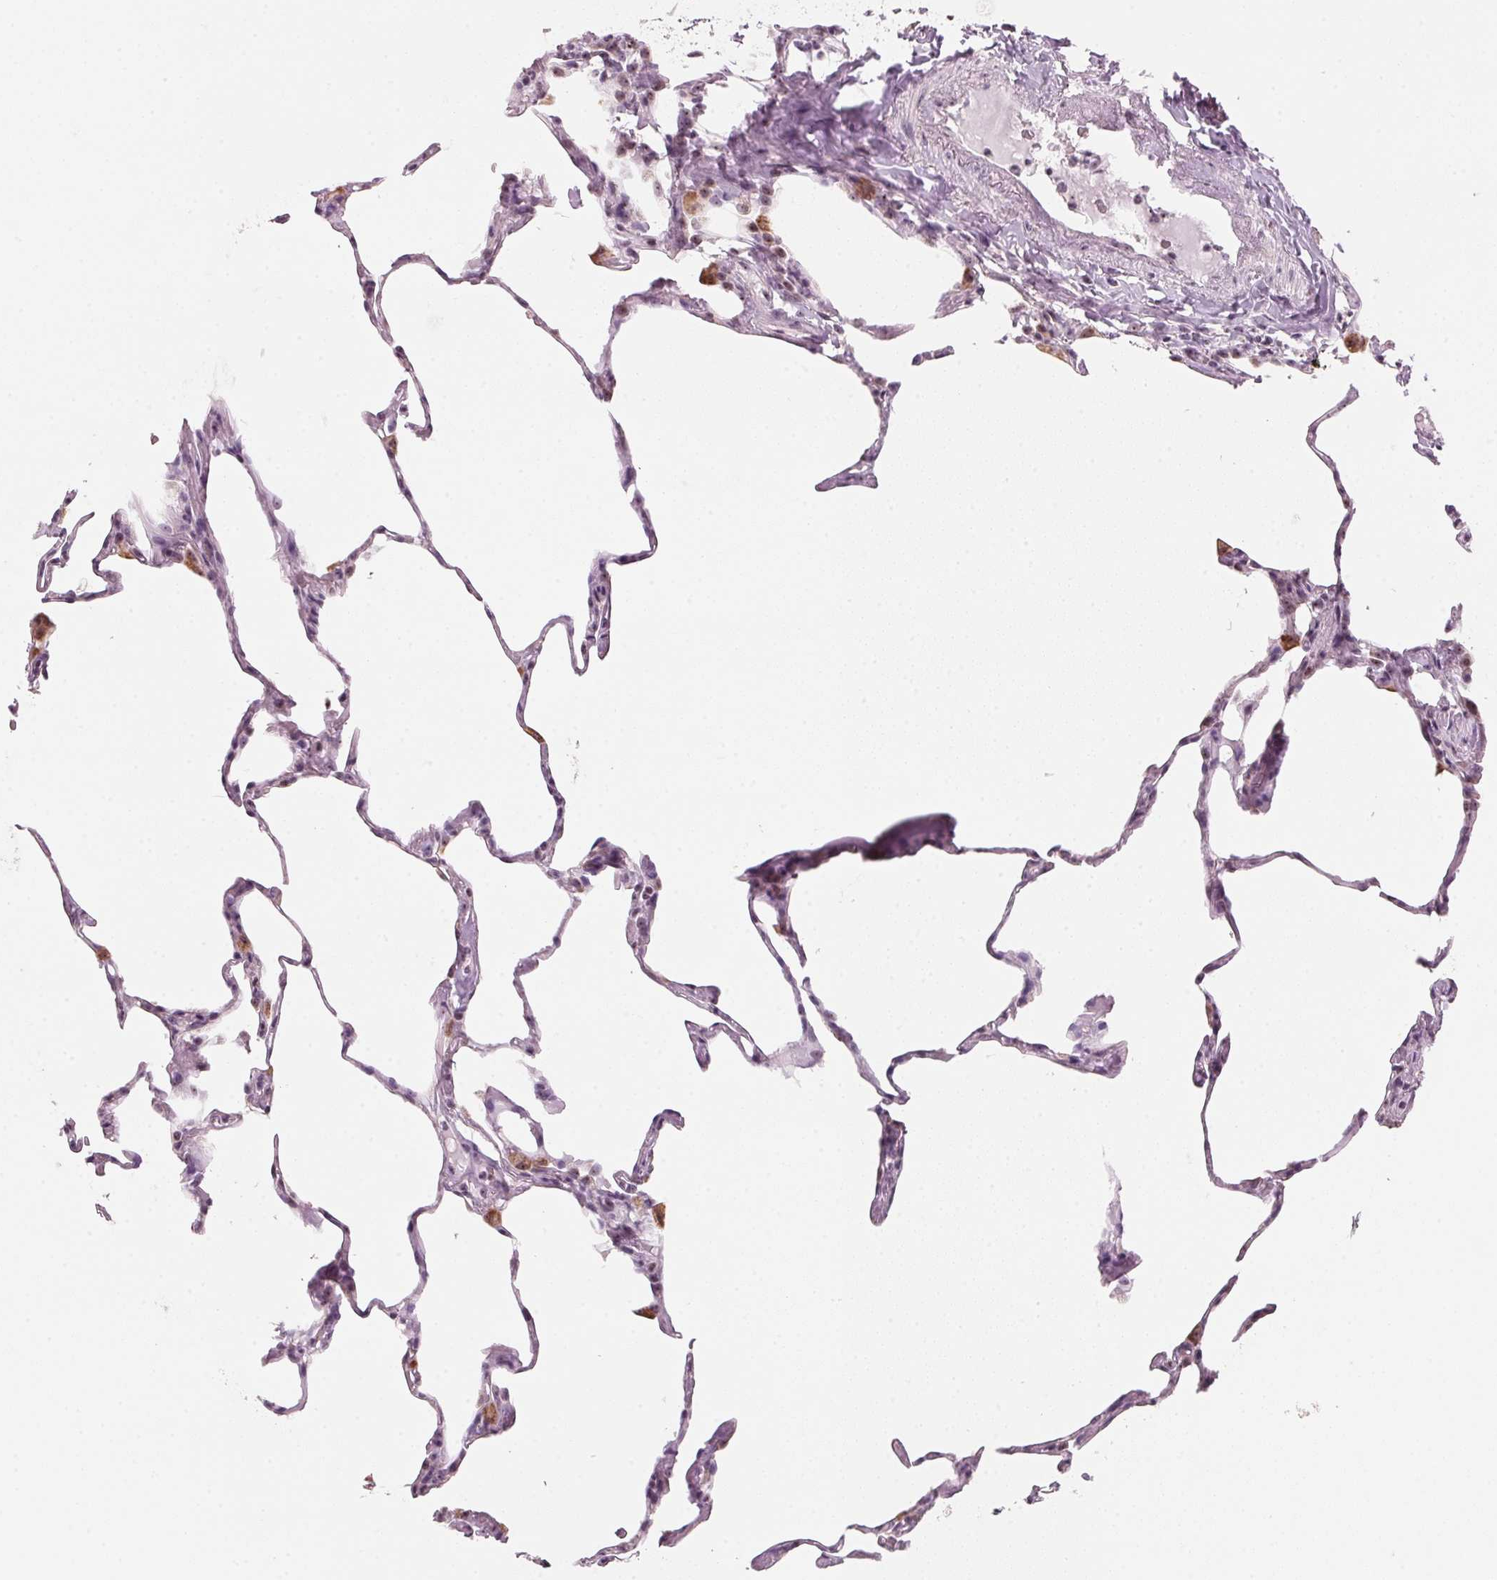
{"staining": {"intensity": "negative", "quantity": "none", "location": "none"}, "tissue": "lung", "cell_type": "Alveolar cells", "image_type": "normal", "snomed": [{"axis": "morphology", "description": "Normal tissue, NOS"}, {"axis": "topography", "description": "Lung"}], "caption": "Immunohistochemistry of benign human lung reveals no staining in alveolar cells.", "gene": "DNTTIP2", "patient": {"sex": "male", "age": 65}}